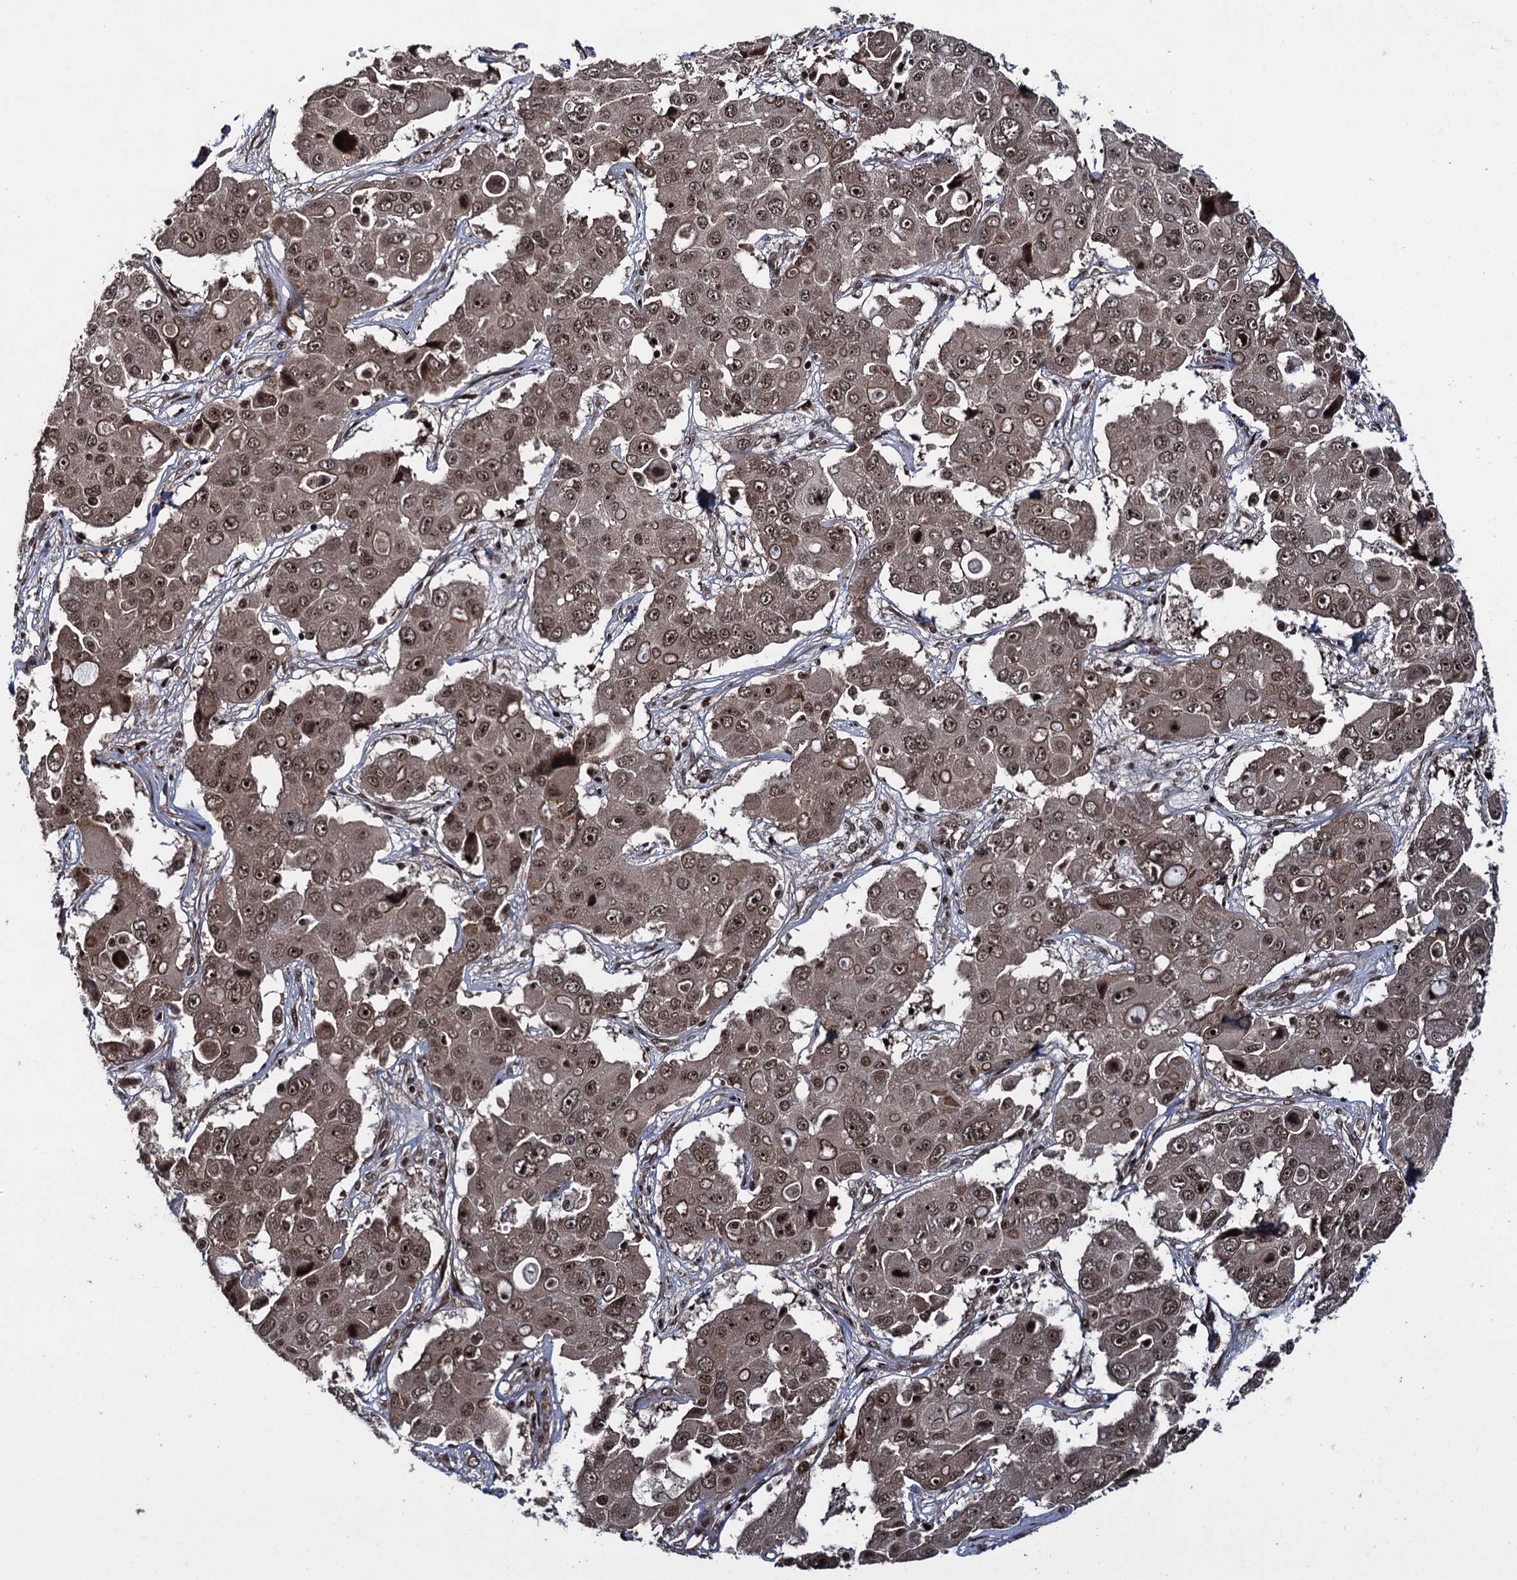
{"staining": {"intensity": "moderate", "quantity": ">75%", "location": "nuclear"}, "tissue": "liver cancer", "cell_type": "Tumor cells", "image_type": "cancer", "snomed": [{"axis": "morphology", "description": "Cholangiocarcinoma"}, {"axis": "topography", "description": "Liver"}], "caption": "Tumor cells display medium levels of moderate nuclear positivity in about >75% of cells in liver cancer.", "gene": "ZNF169", "patient": {"sex": "male", "age": 67}}